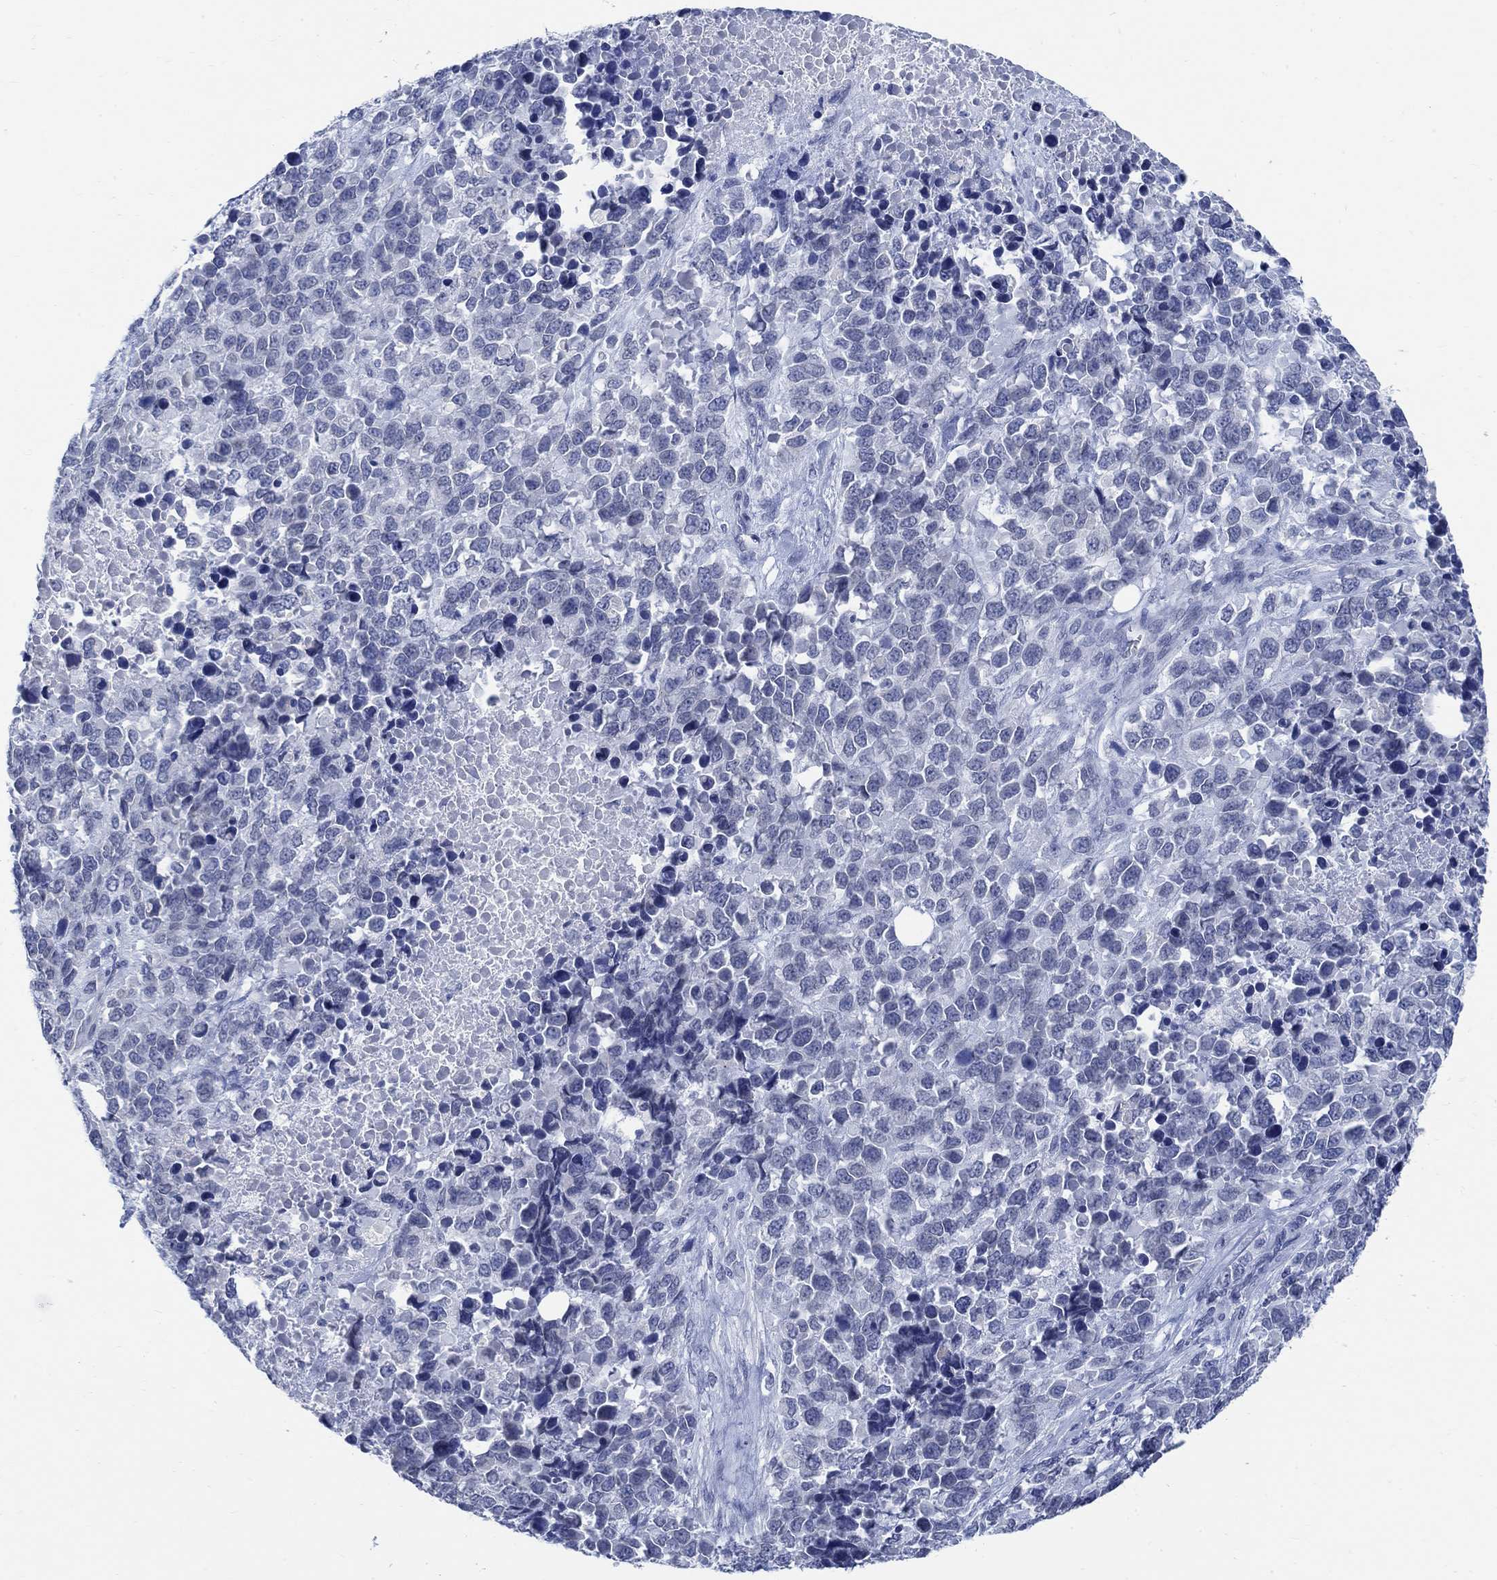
{"staining": {"intensity": "negative", "quantity": "none", "location": "none"}, "tissue": "melanoma", "cell_type": "Tumor cells", "image_type": "cancer", "snomed": [{"axis": "morphology", "description": "Malignant melanoma, Metastatic site"}, {"axis": "topography", "description": "Skin"}], "caption": "High magnification brightfield microscopy of melanoma stained with DAB (3,3'-diaminobenzidine) (brown) and counterstained with hematoxylin (blue): tumor cells show no significant positivity.", "gene": "CAMK2N1", "patient": {"sex": "male", "age": 84}}